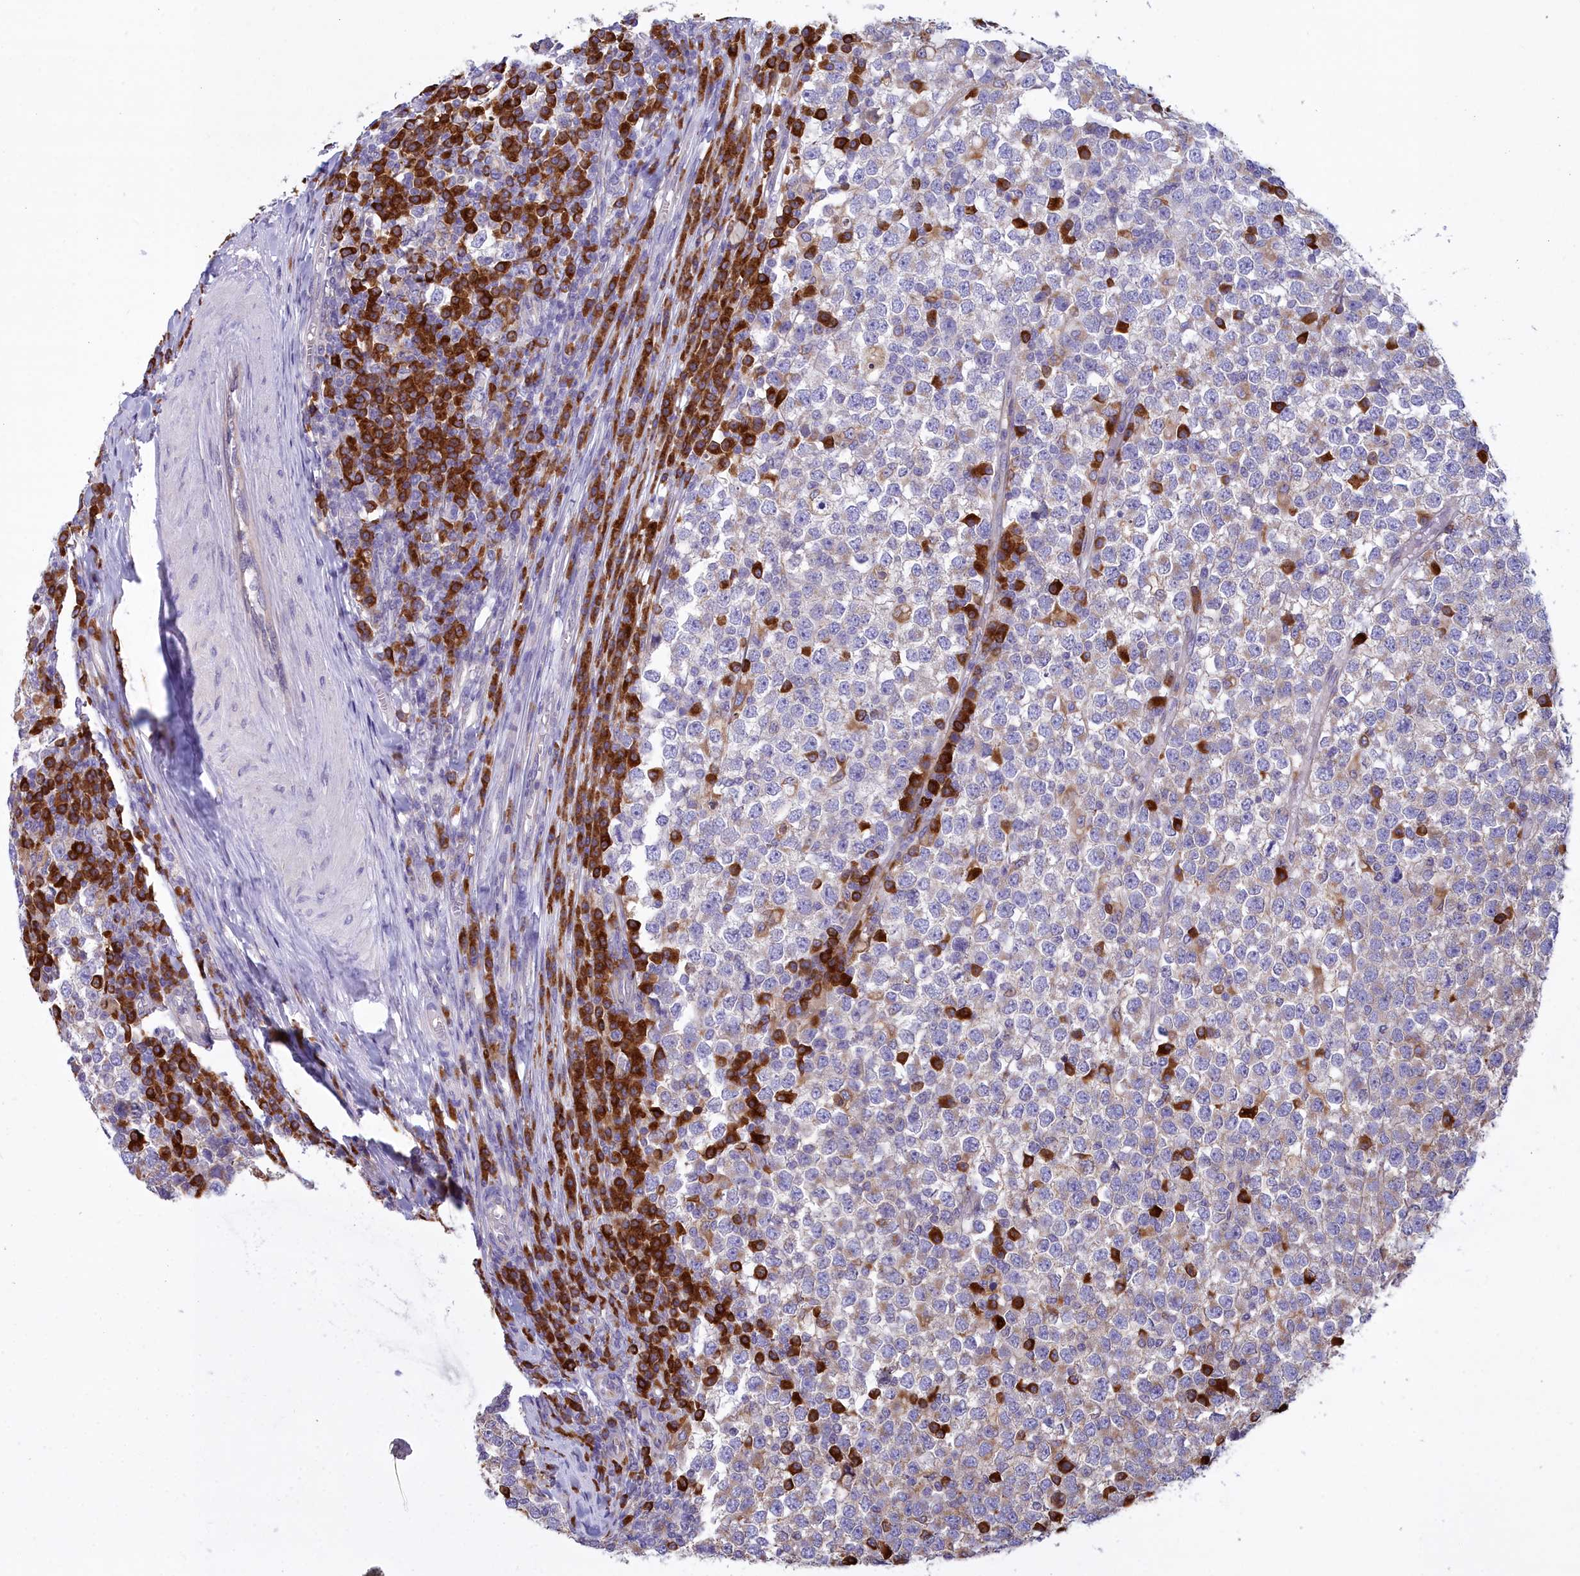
{"staining": {"intensity": "weak", "quantity": "<25%", "location": "cytoplasmic/membranous"}, "tissue": "testis cancer", "cell_type": "Tumor cells", "image_type": "cancer", "snomed": [{"axis": "morphology", "description": "Seminoma, NOS"}, {"axis": "topography", "description": "Testis"}], "caption": "DAB immunohistochemical staining of human testis seminoma reveals no significant positivity in tumor cells. The staining was performed using DAB (3,3'-diaminobenzidine) to visualize the protein expression in brown, while the nuclei were stained in blue with hematoxylin (Magnification: 20x).", "gene": "HM13", "patient": {"sex": "male", "age": 65}}